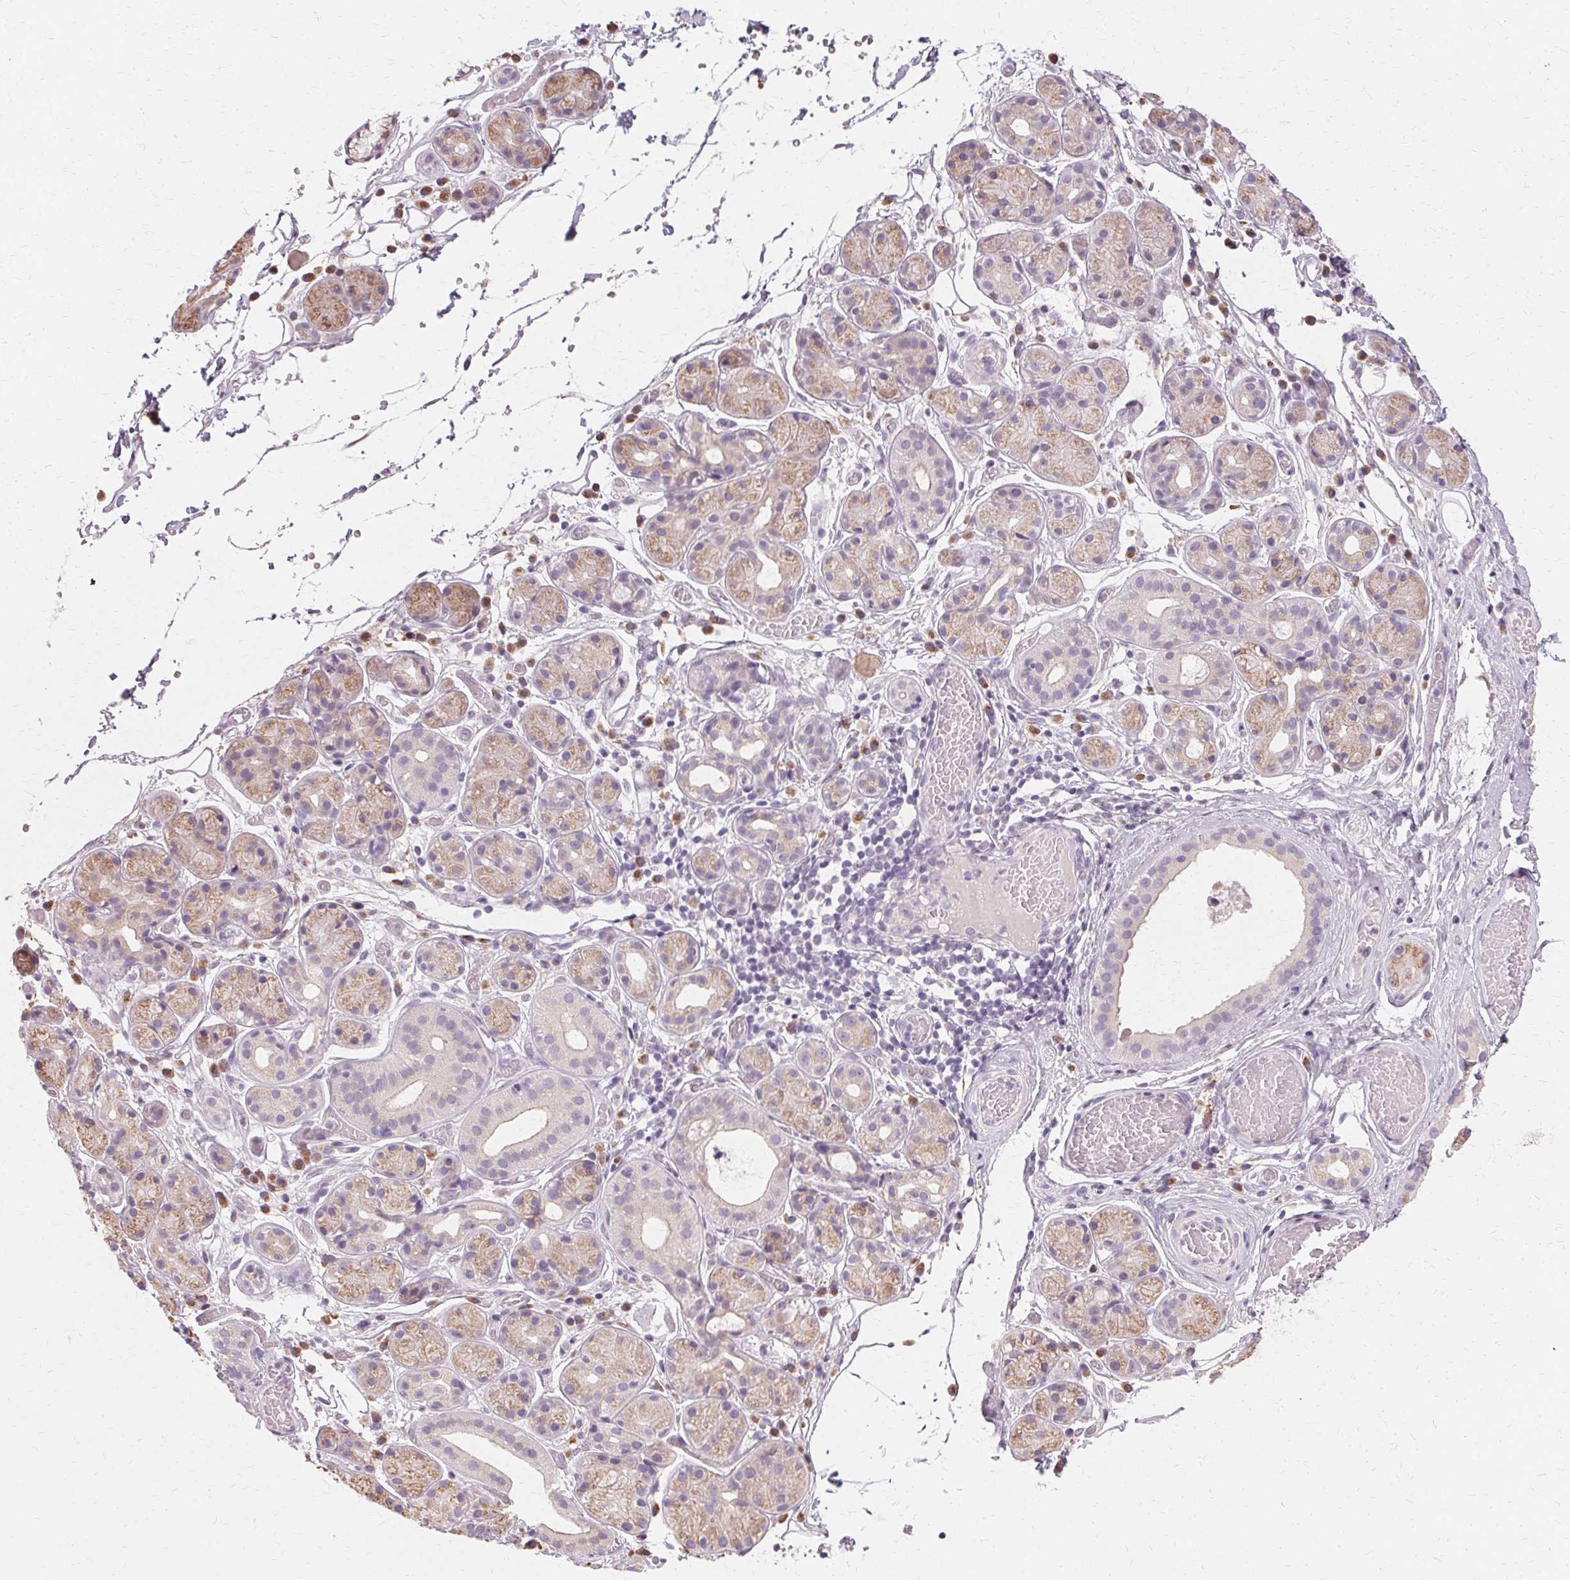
{"staining": {"intensity": "weak", "quantity": "<25%", "location": "cytoplasmic/membranous"}, "tissue": "salivary gland", "cell_type": "Glandular cells", "image_type": "normal", "snomed": [{"axis": "morphology", "description": "Normal tissue, NOS"}, {"axis": "topography", "description": "Salivary gland"}, {"axis": "topography", "description": "Peripheral nerve tissue"}], "caption": "A micrograph of human salivary gland is negative for staining in glandular cells.", "gene": "FCRL3", "patient": {"sex": "male", "age": 71}}